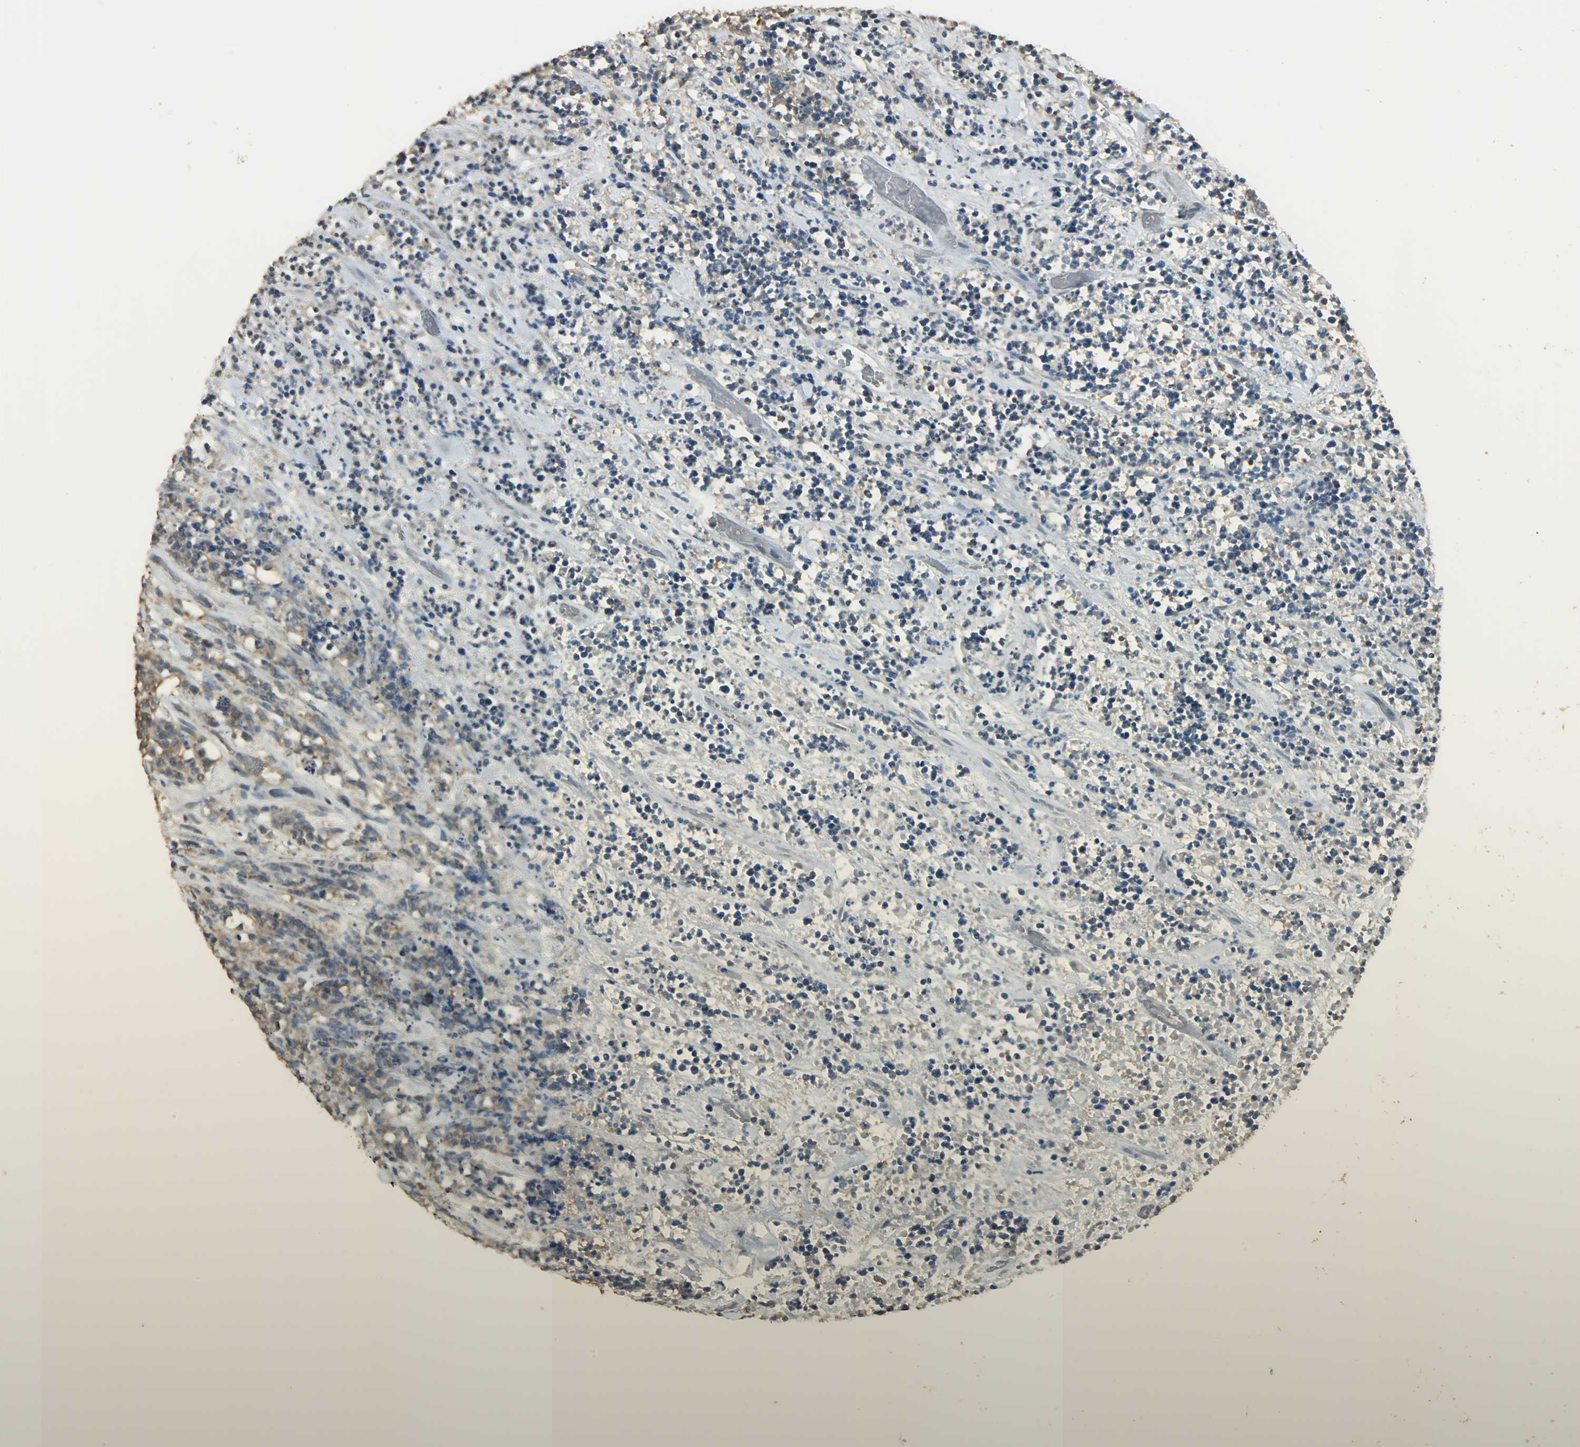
{"staining": {"intensity": "moderate", "quantity": "<25%", "location": "cytoplasmic/membranous"}, "tissue": "lymphoma", "cell_type": "Tumor cells", "image_type": "cancer", "snomed": [{"axis": "morphology", "description": "Malignant lymphoma, non-Hodgkin's type, High grade"}, {"axis": "topography", "description": "Soft tissue"}], "caption": "DAB immunohistochemical staining of human malignant lymphoma, non-Hodgkin's type (high-grade) reveals moderate cytoplasmic/membranous protein staining in about <25% of tumor cells. (DAB (3,3'-diaminobenzidine) IHC with brightfield microscopy, high magnification).", "gene": "PRMT5", "patient": {"sex": "male", "age": 18}}